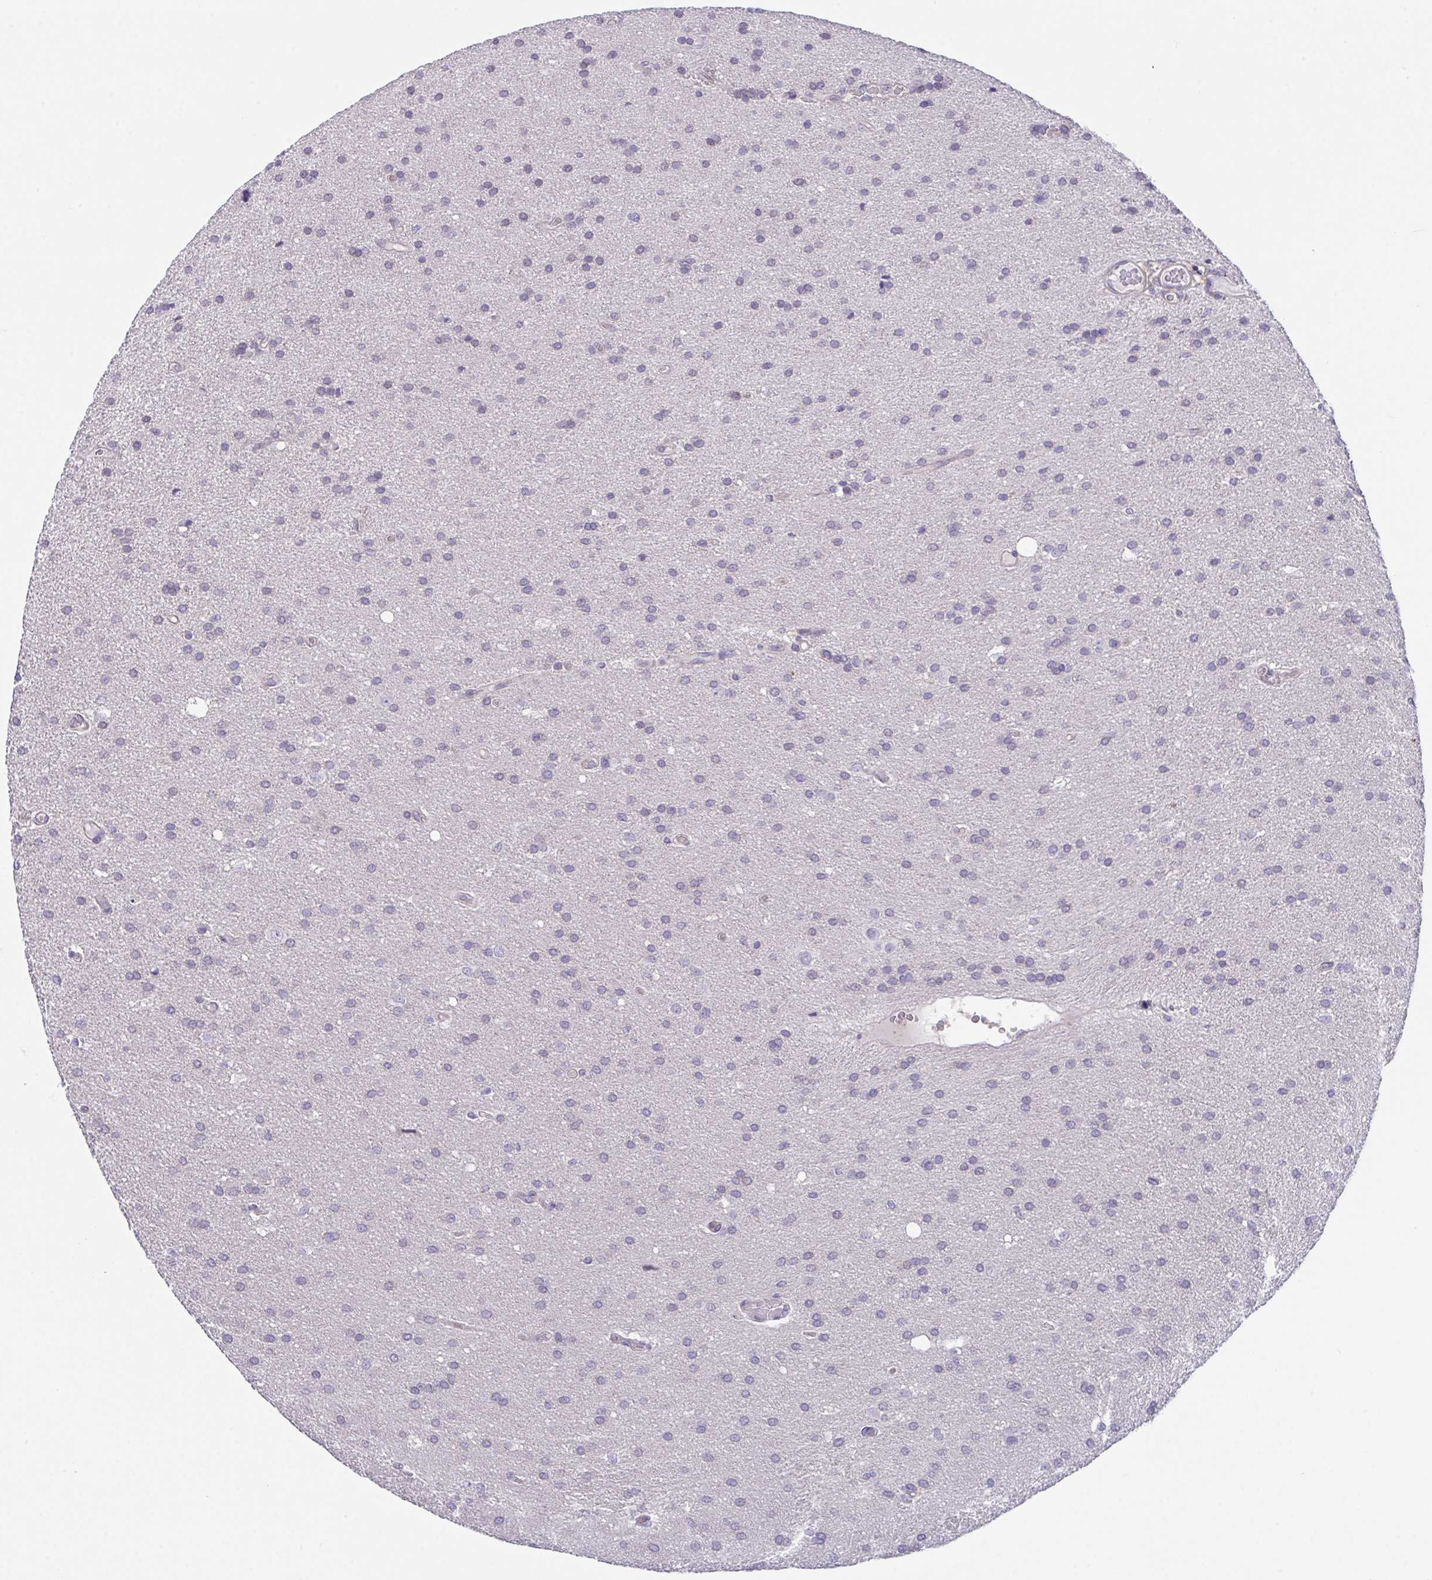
{"staining": {"intensity": "negative", "quantity": "none", "location": "none"}, "tissue": "glioma", "cell_type": "Tumor cells", "image_type": "cancer", "snomed": [{"axis": "morphology", "description": "Glioma, malignant, Low grade"}, {"axis": "topography", "description": "Brain"}], "caption": "IHC photomicrograph of neoplastic tissue: human glioma stained with DAB (3,3'-diaminobenzidine) reveals no significant protein positivity in tumor cells. (DAB immunohistochemistry visualized using brightfield microscopy, high magnification).", "gene": "RHOXF1", "patient": {"sex": "female", "age": 54}}